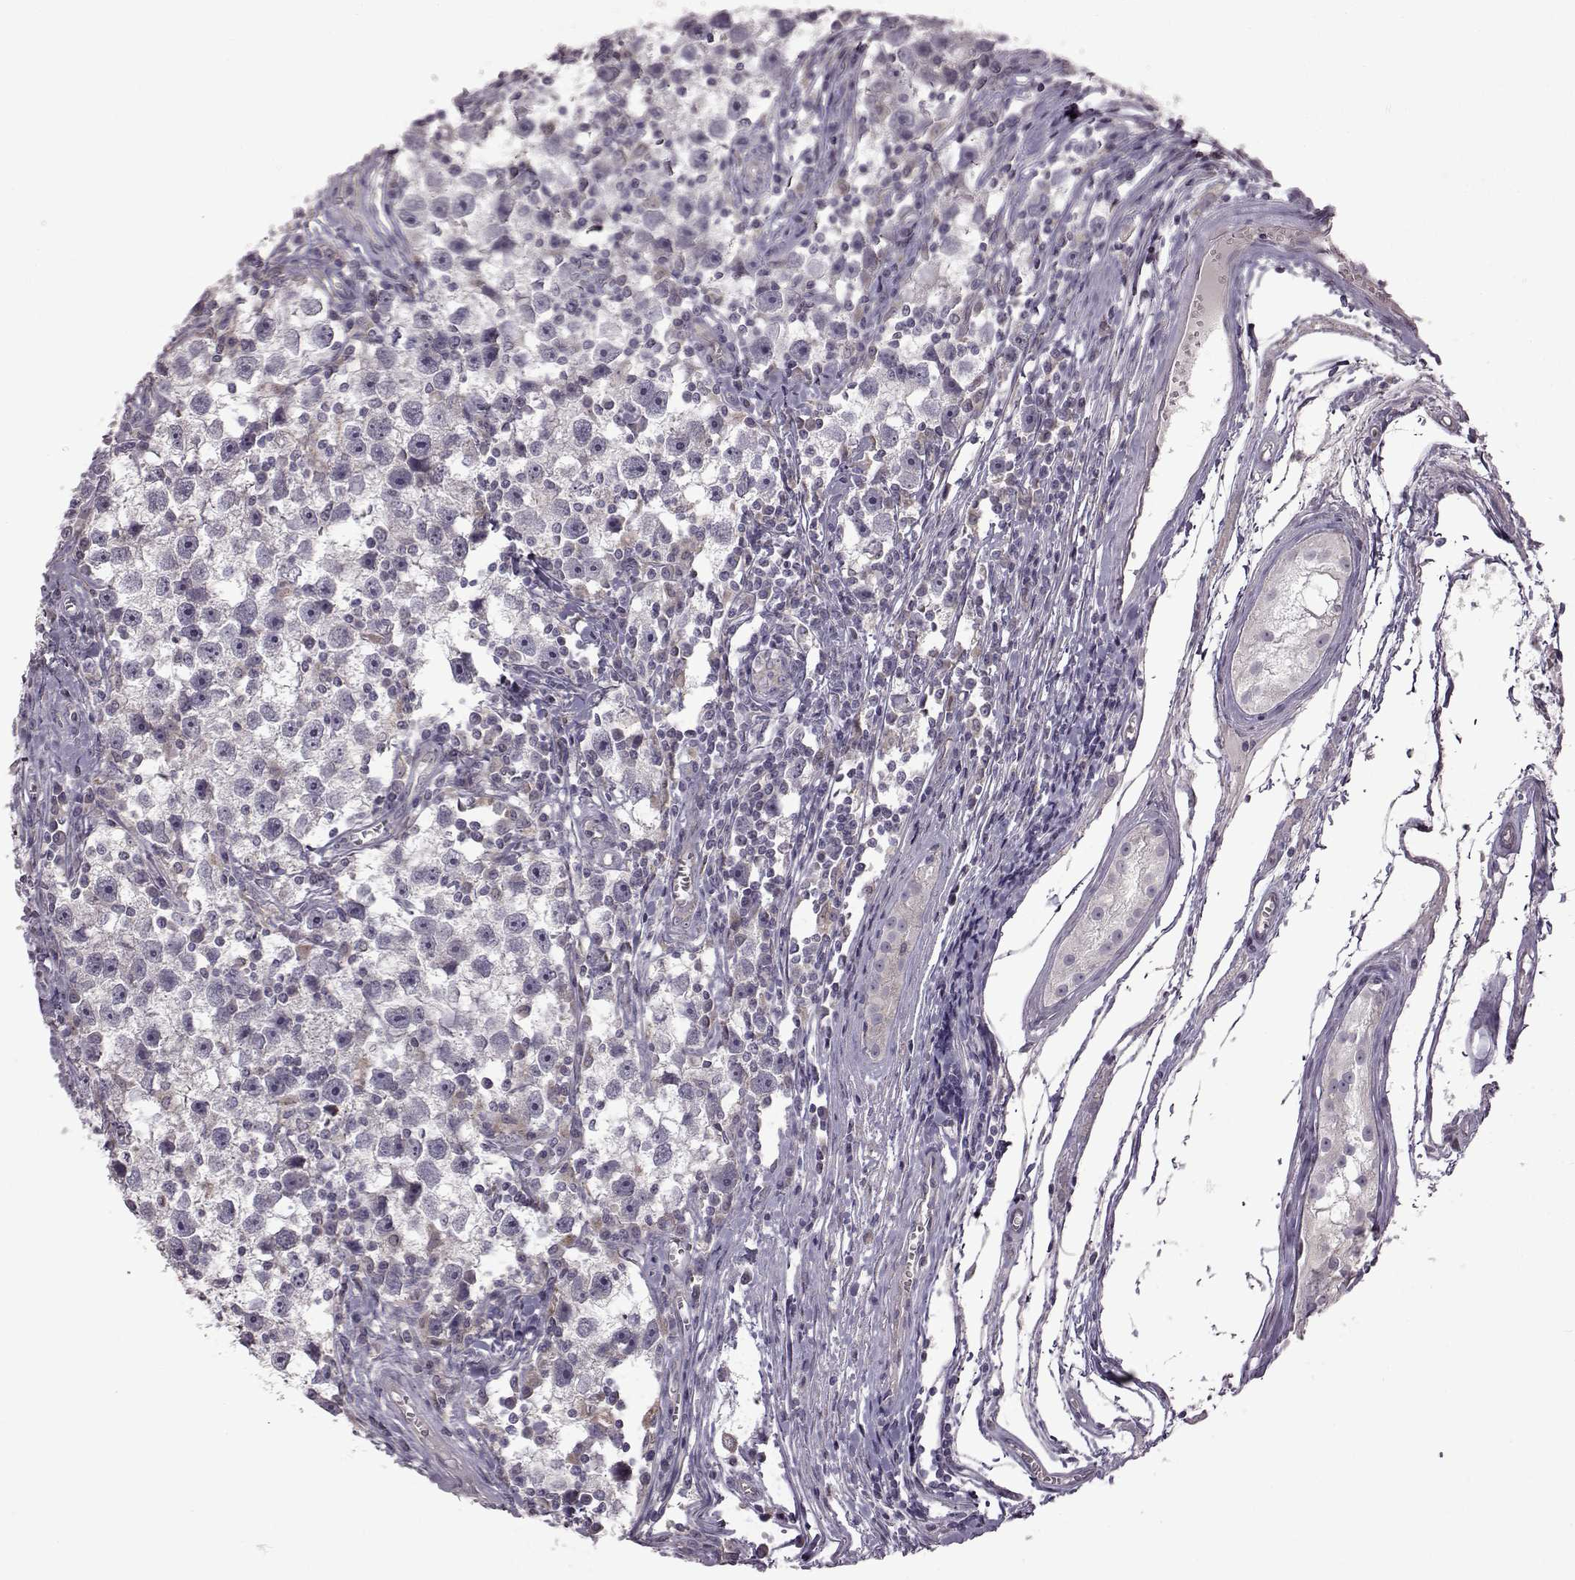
{"staining": {"intensity": "negative", "quantity": "none", "location": "none"}, "tissue": "testis cancer", "cell_type": "Tumor cells", "image_type": "cancer", "snomed": [{"axis": "morphology", "description": "Seminoma, NOS"}, {"axis": "topography", "description": "Testis"}], "caption": "This image is of testis cancer (seminoma) stained with immunohistochemistry (IHC) to label a protein in brown with the nuclei are counter-stained blue. There is no staining in tumor cells.", "gene": "B3GNT6", "patient": {"sex": "male", "age": 30}}